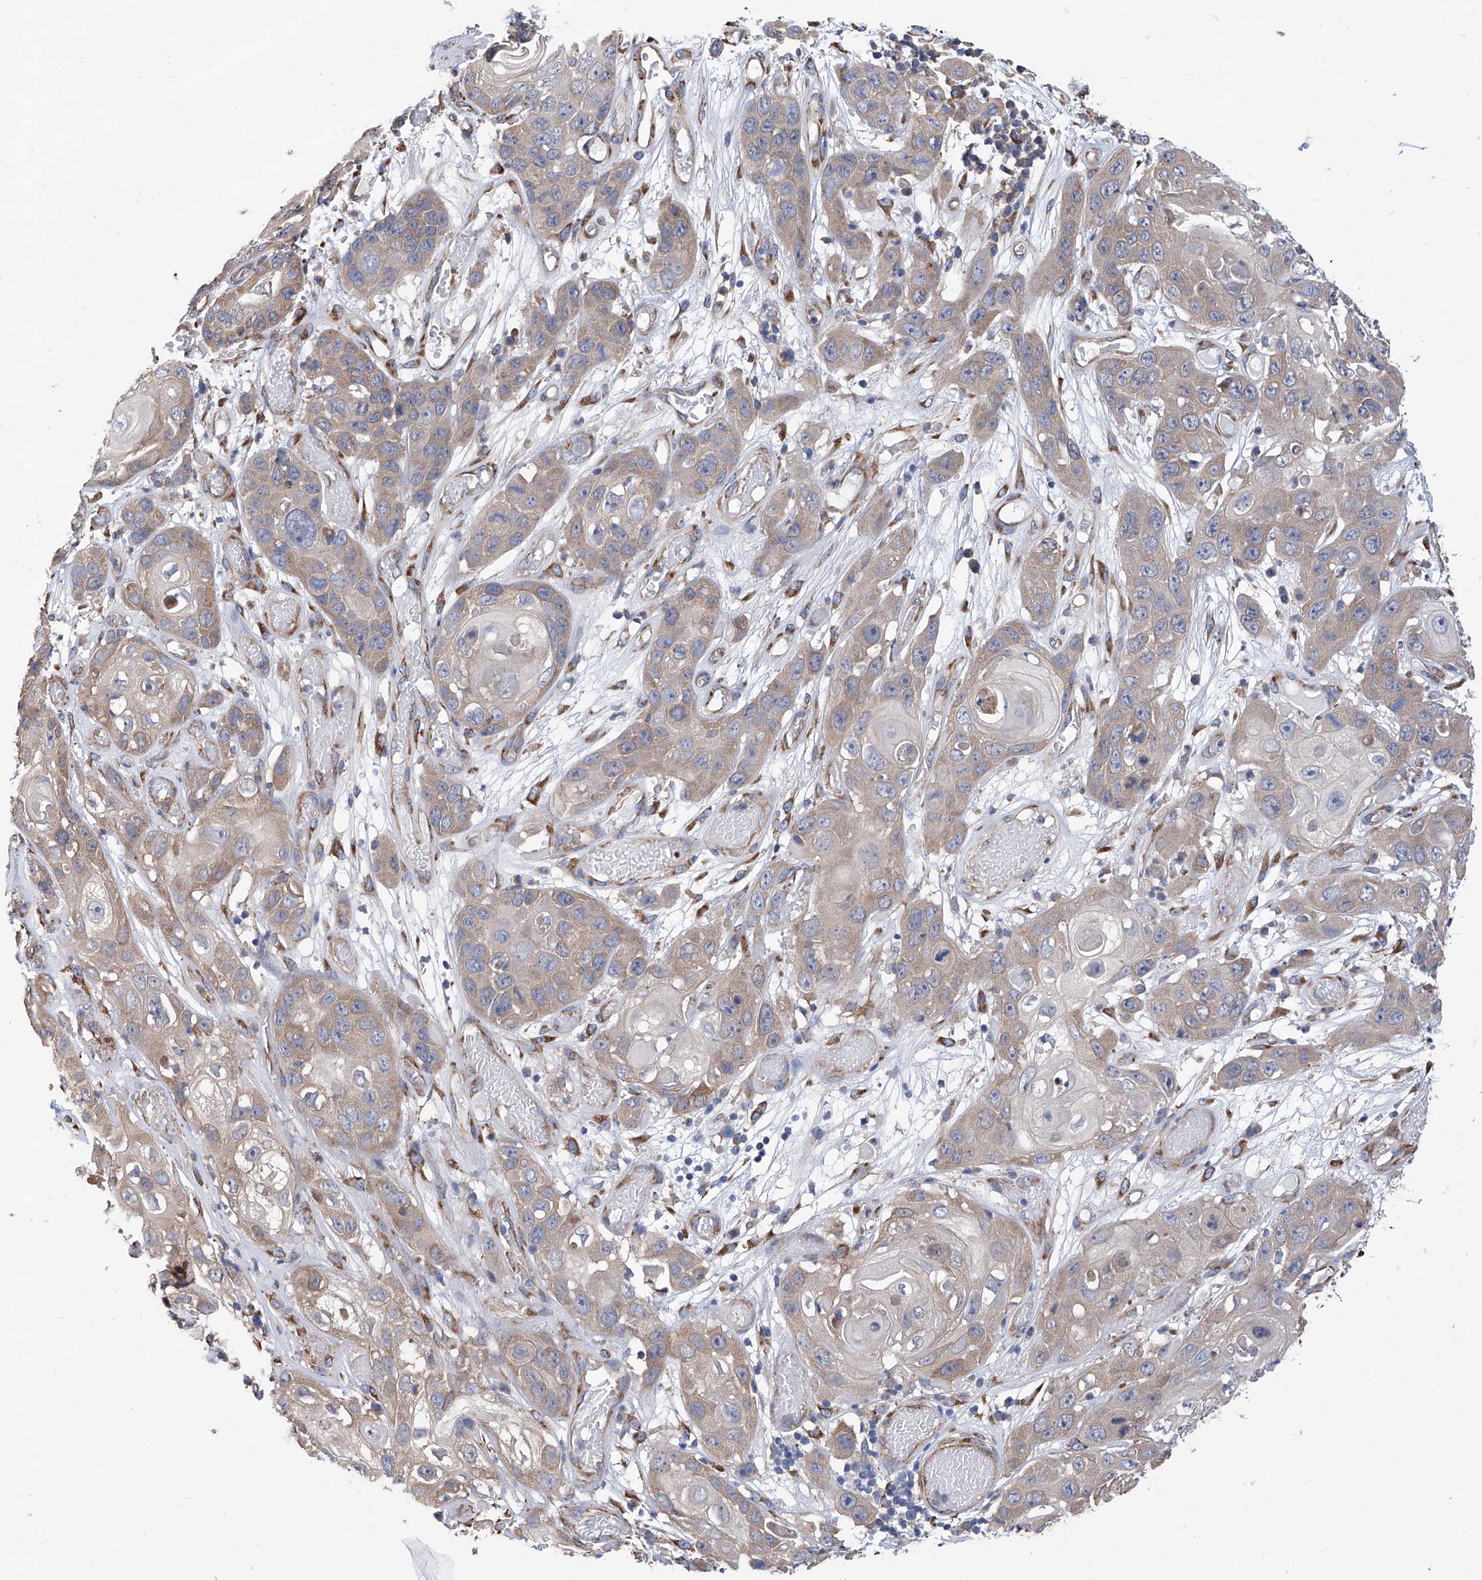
{"staining": {"intensity": "weak", "quantity": ">75%", "location": "cytoplasmic/membranous"}, "tissue": "skin cancer", "cell_type": "Tumor cells", "image_type": "cancer", "snomed": [{"axis": "morphology", "description": "Squamous cell carcinoma, NOS"}, {"axis": "topography", "description": "Skin"}], "caption": "Human skin cancer stained with a protein marker displays weak staining in tumor cells.", "gene": "SMS", "patient": {"sex": "male", "age": 55}}